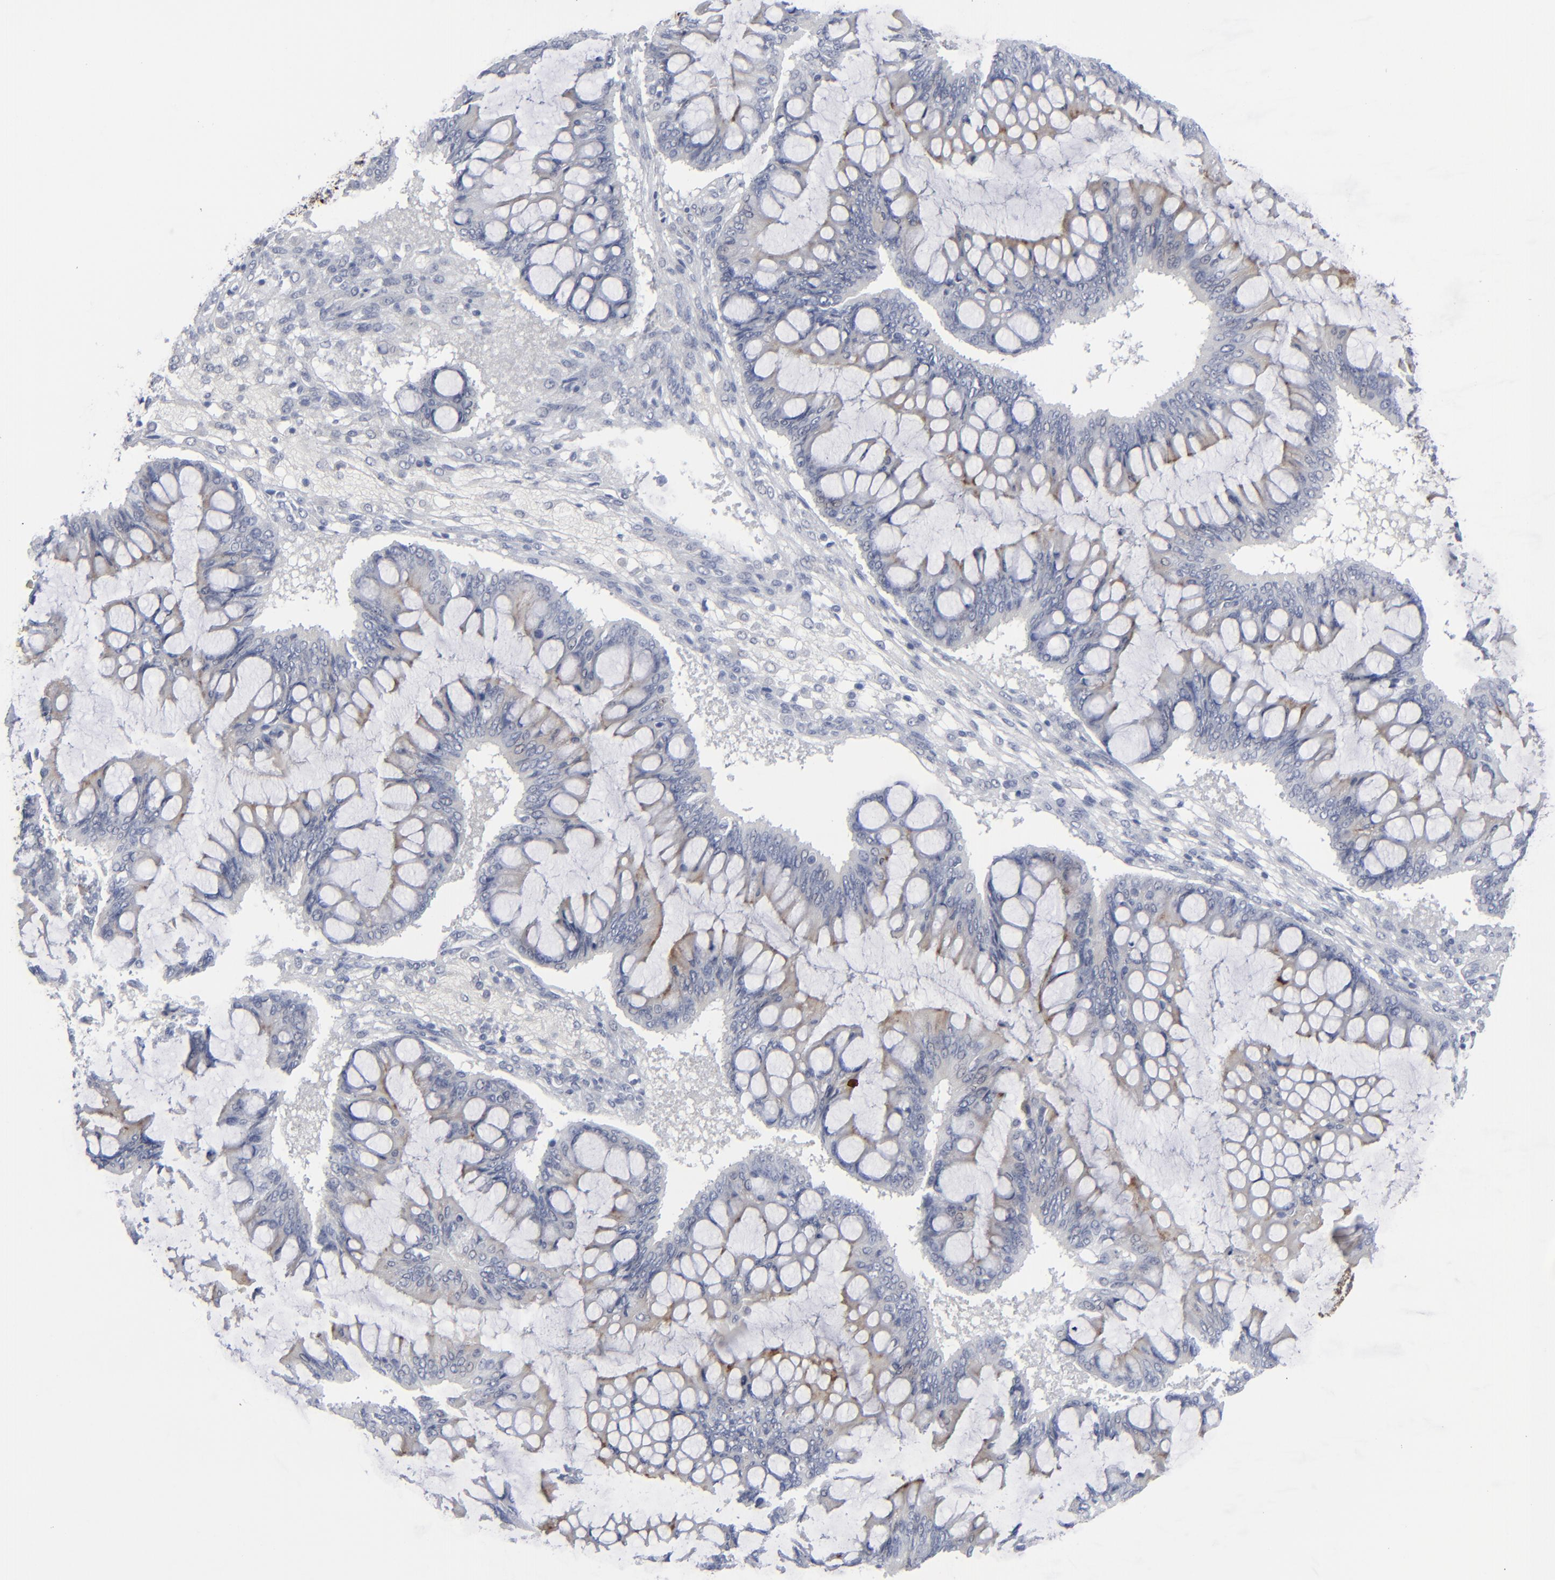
{"staining": {"intensity": "weak", "quantity": "25%-75%", "location": "cytoplasmic/membranous"}, "tissue": "ovarian cancer", "cell_type": "Tumor cells", "image_type": "cancer", "snomed": [{"axis": "morphology", "description": "Cystadenocarcinoma, mucinous, NOS"}, {"axis": "topography", "description": "Ovary"}], "caption": "There is low levels of weak cytoplasmic/membranous staining in tumor cells of mucinous cystadenocarcinoma (ovarian), as demonstrated by immunohistochemical staining (brown color).", "gene": "MSLN", "patient": {"sex": "female", "age": 73}}